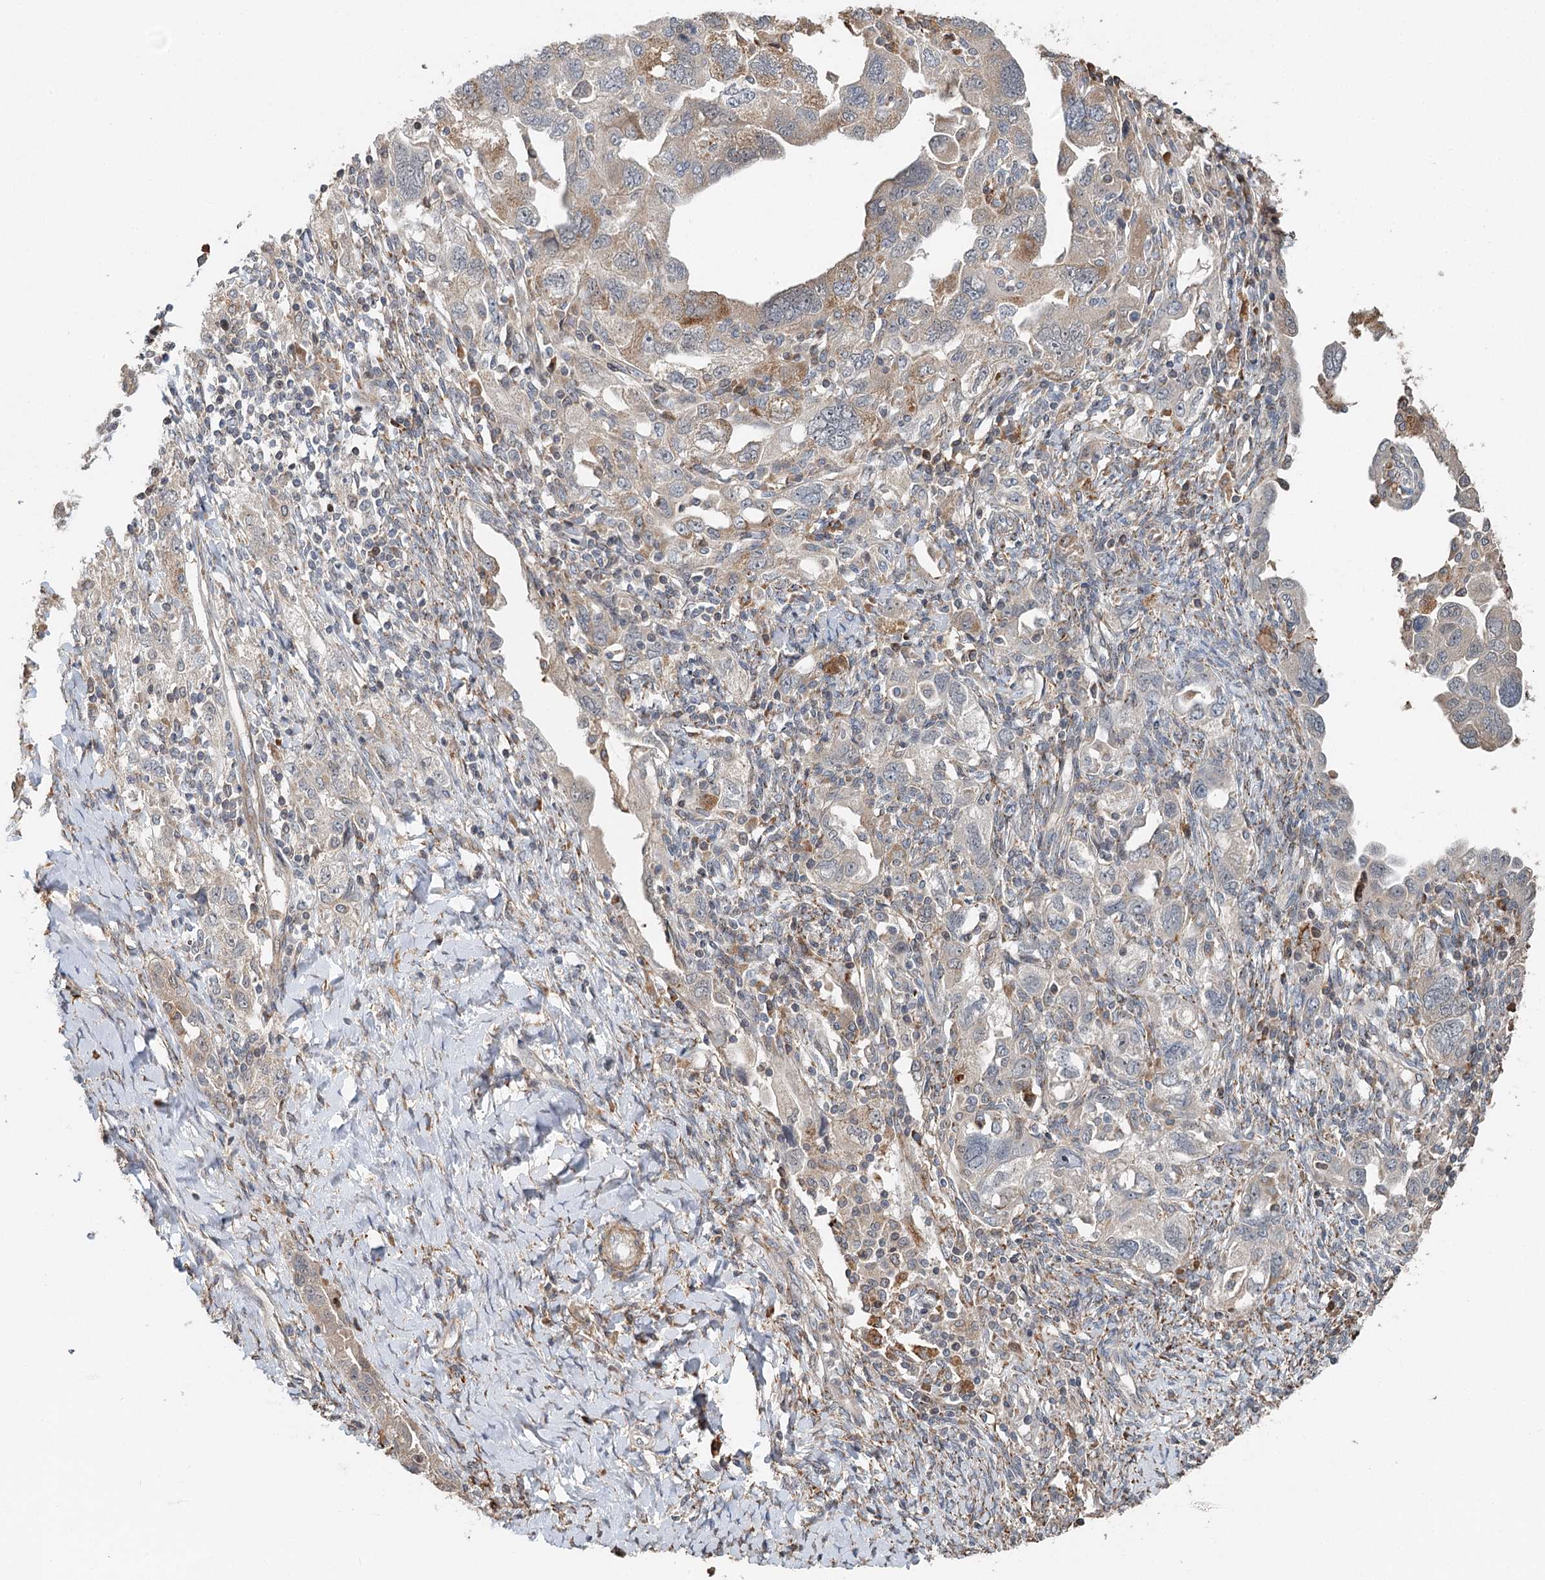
{"staining": {"intensity": "moderate", "quantity": "<25%", "location": "cytoplasmic/membranous"}, "tissue": "ovarian cancer", "cell_type": "Tumor cells", "image_type": "cancer", "snomed": [{"axis": "morphology", "description": "Carcinoma, NOS"}, {"axis": "morphology", "description": "Cystadenocarcinoma, serous, NOS"}, {"axis": "topography", "description": "Ovary"}], "caption": "Carcinoma (ovarian) stained with a brown dye demonstrates moderate cytoplasmic/membranous positive staining in about <25% of tumor cells.", "gene": "RNF111", "patient": {"sex": "female", "age": 69}}